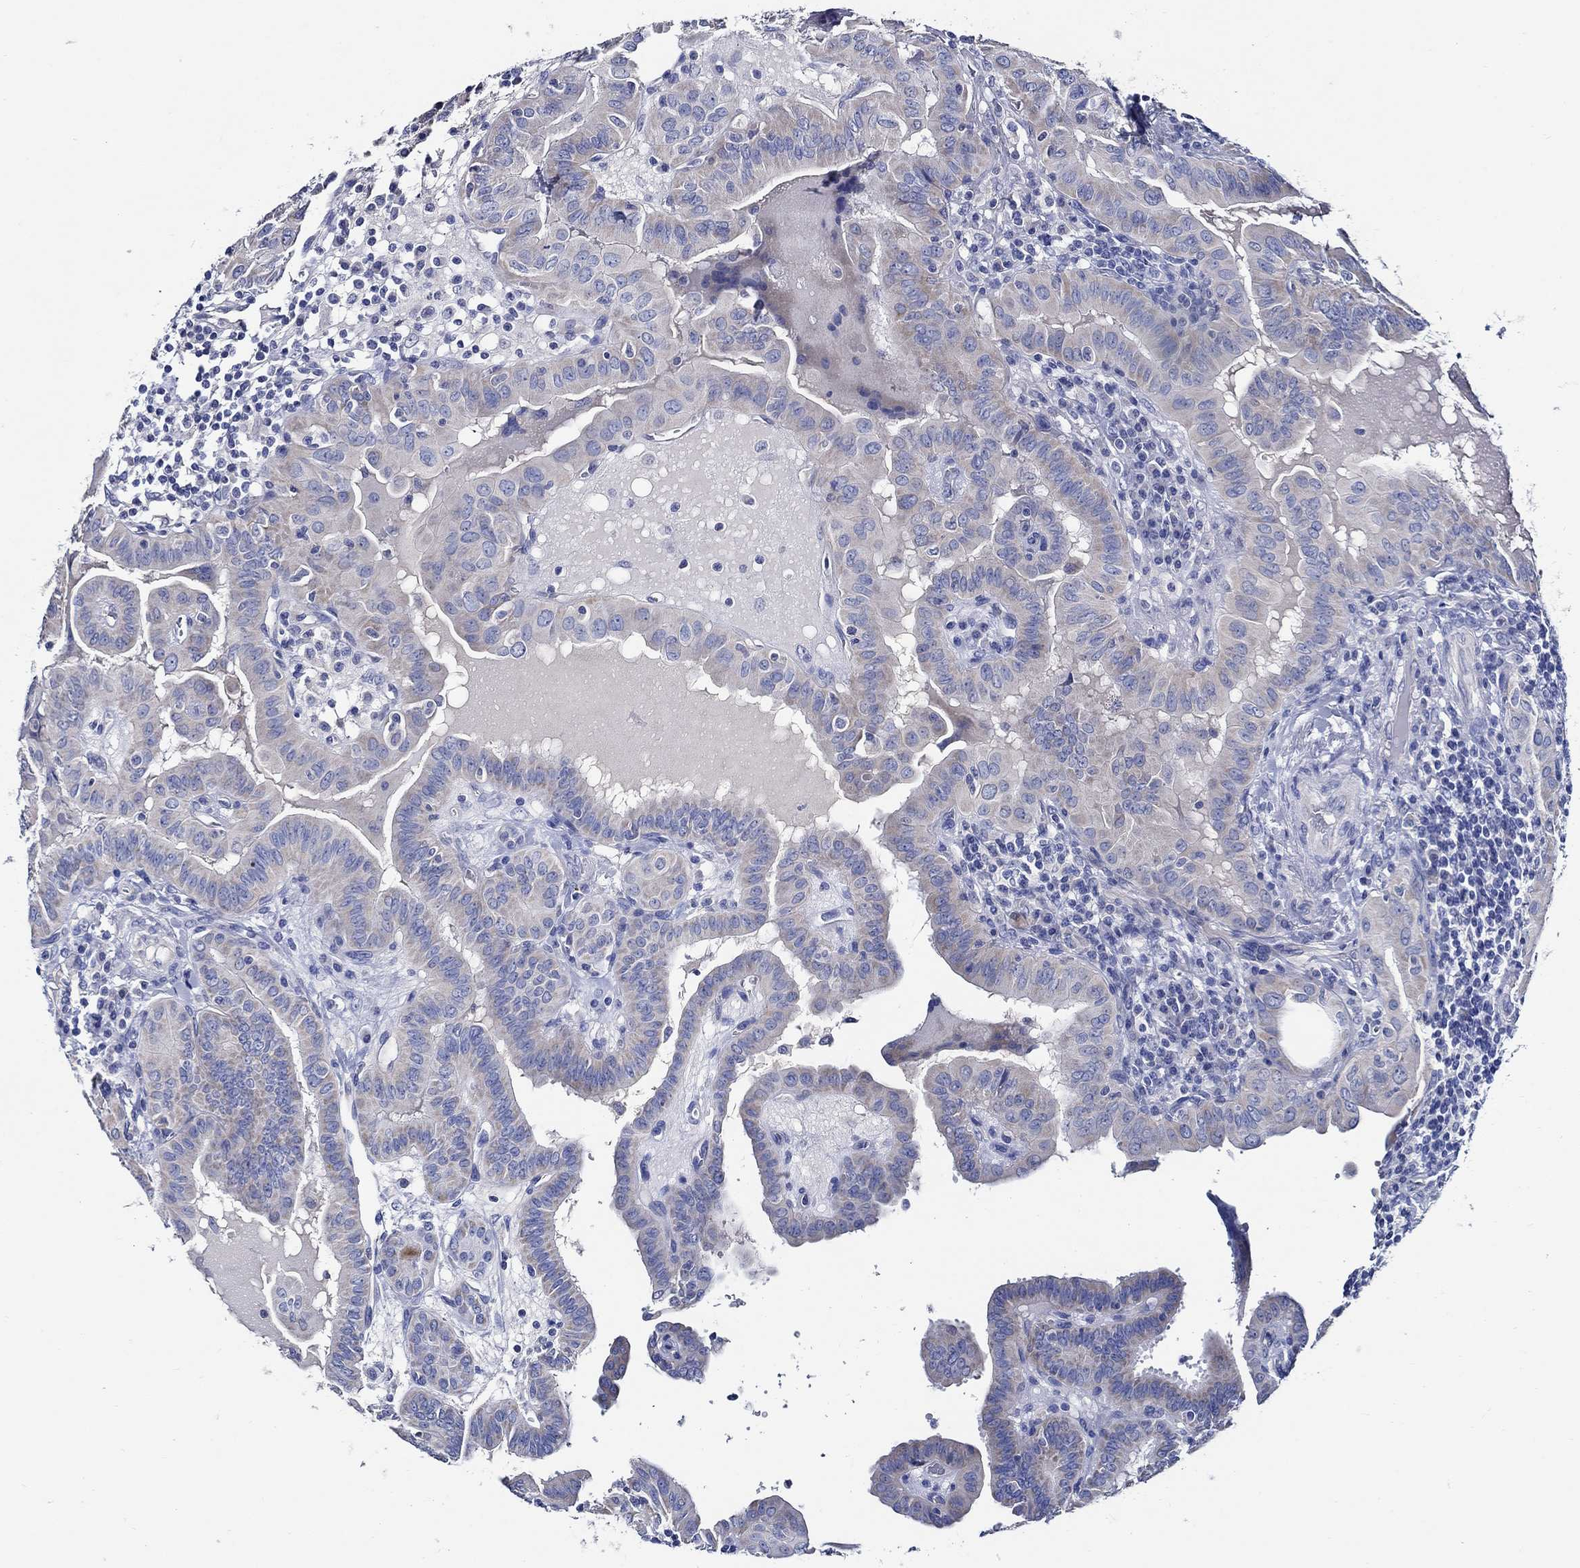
{"staining": {"intensity": "negative", "quantity": "none", "location": "none"}, "tissue": "thyroid cancer", "cell_type": "Tumor cells", "image_type": "cancer", "snomed": [{"axis": "morphology", "description": "Papillary adenocarcinoma, NOS"}, {"axis": "topography", "description": "Thyroid gland"}], "caption": "A high-resolution photomicrograph shows immunohistochemistry staining of thyroid papillary adenocarcinoma, which reveals no significant expression in tumor cells.", "gene": "SKOR1", "patient": {"sex": "female", "age": 37}}